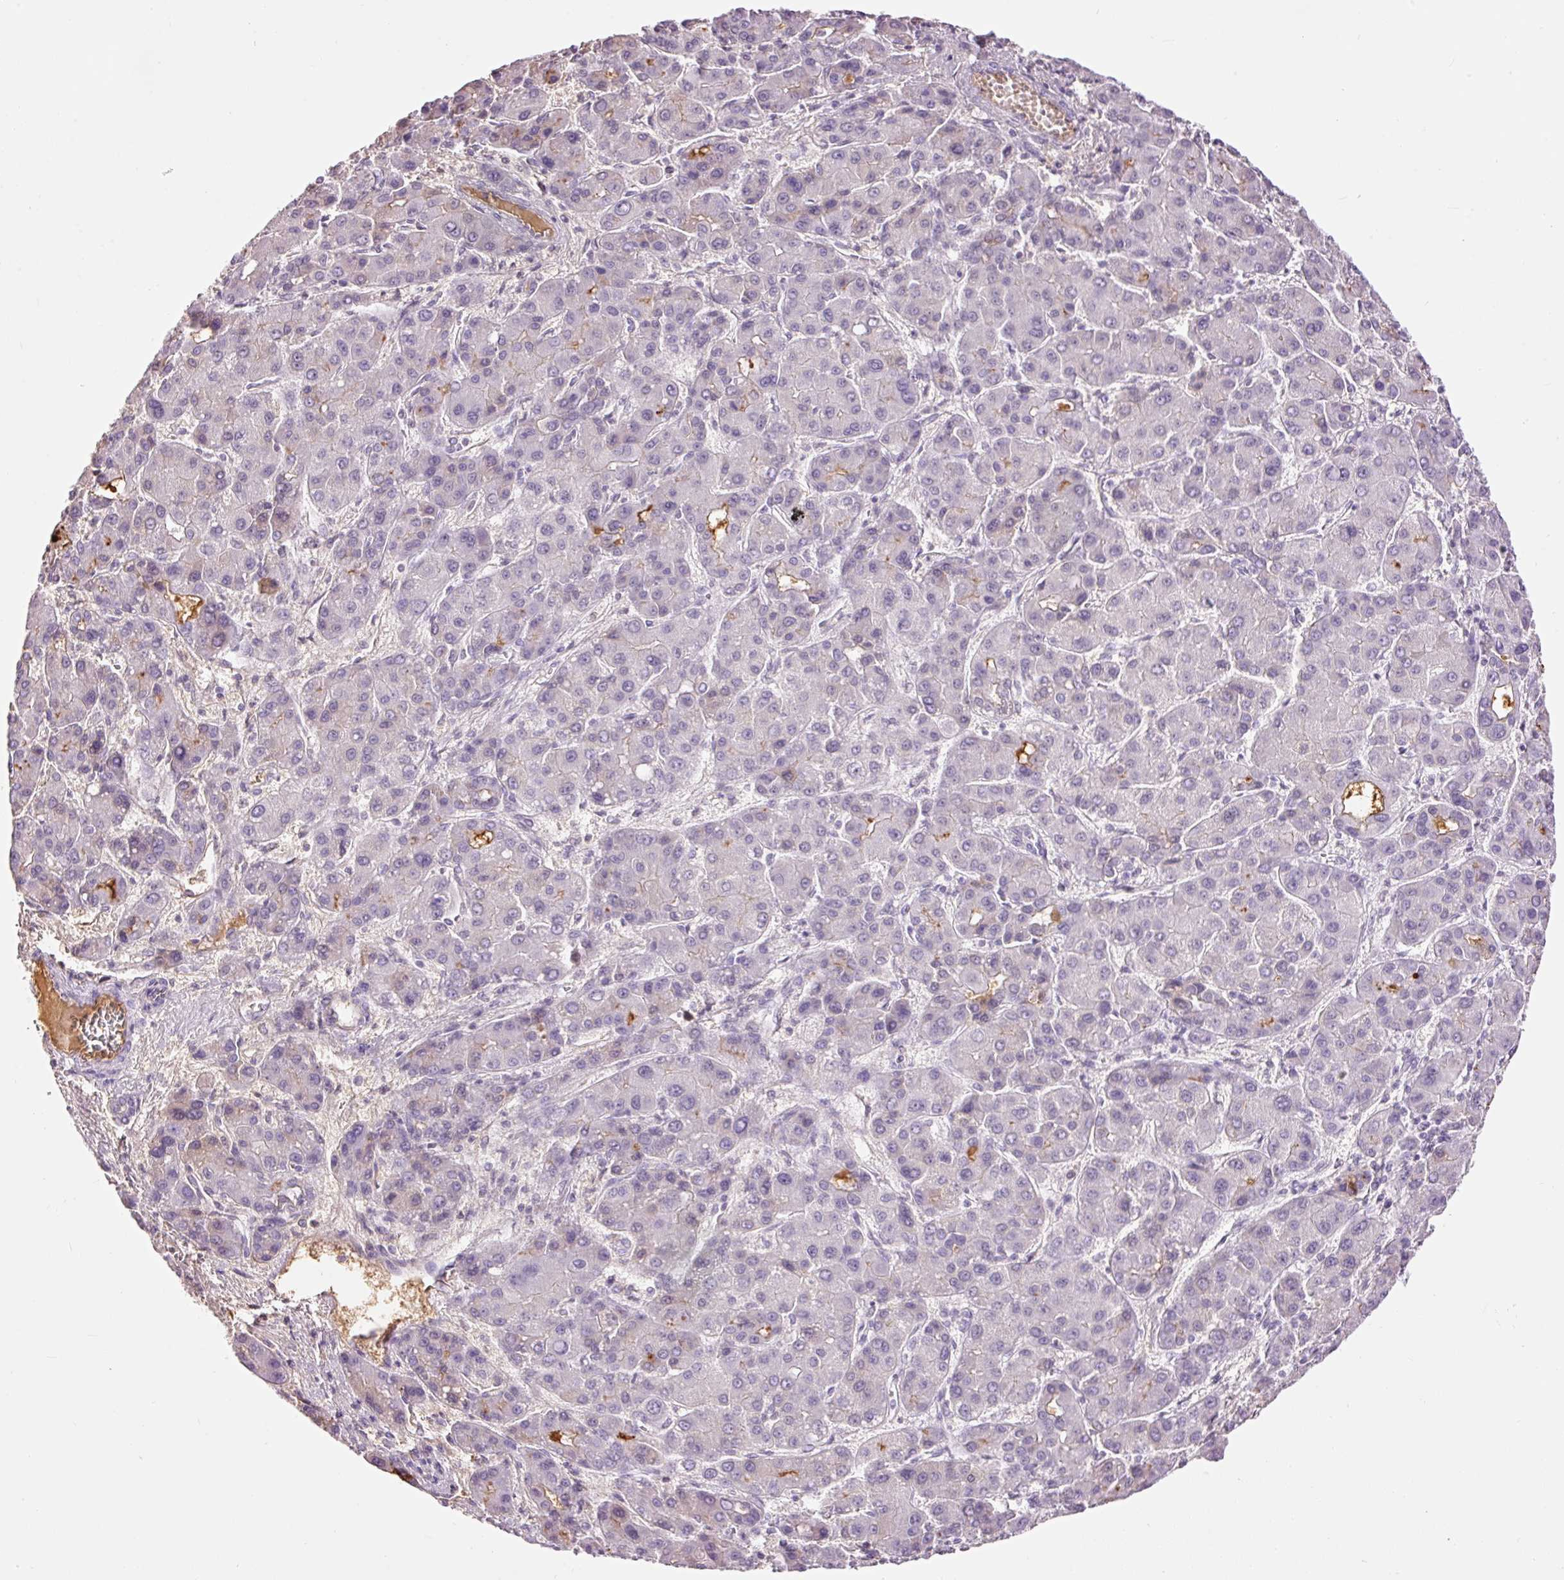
{"staining": {"intensity": "negative", "quantity": "none", "location": "none"}, "tissue": "liver cancer", "cell_type": "Tumor cells", "image_type": "cancer", "snomed": [{"axis": "morphology", "description": "Carcinoma, Hepatocellular, NOS"}, {"axis": "topography", "description": "Liver"}], "caption": "Tumor cells are negative for protein expression in human liver cancer (hepatocellular carcinoma). The staining is performed using DAB (3,3'-diaminobenzidine) brown chromogen with nuclei counter-stained in using hematoxylin.", "gene": "PRPF38B", "patient": {"sex": "male", "age": 55}}